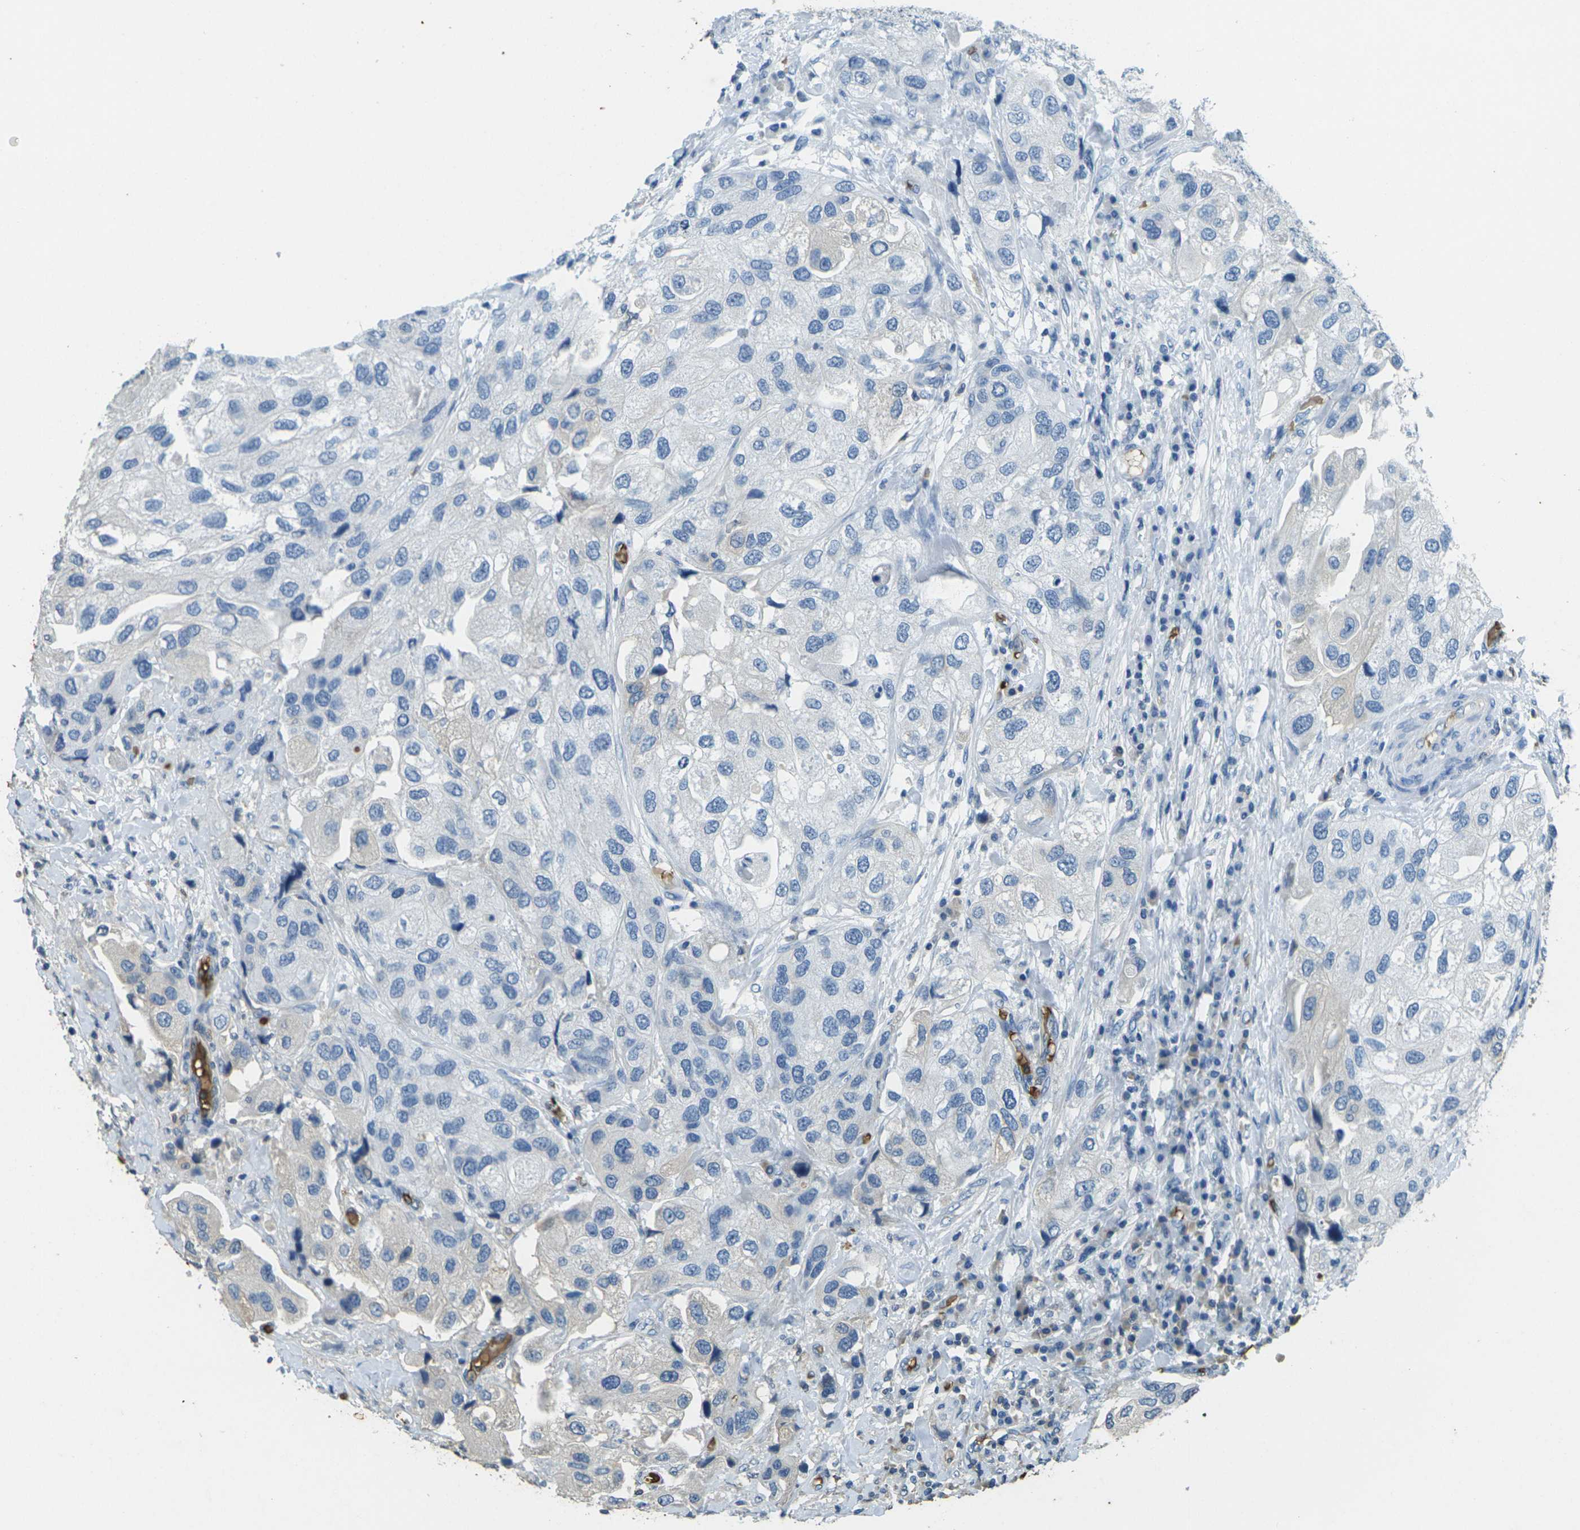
{"staining": {"intensity": "negative", "quantity": "none", "location": "none"}, "tissue": "urothelial cancer", "cell_type": "Tumor cells", "image_type": "cancer", "snomed": [{"axis": "morphology", "description": "Urothelial carcinoma, High grade"}, {"axis": "topography", "description": "Urinary bladder"}], "caption": "This is a photomicrograph of IHC staining of urothelial carcinoma (high-grade), which shows no staining in tumor cells.", "gene": "HBB", "patient": {"sex": "female", "age": 64}}